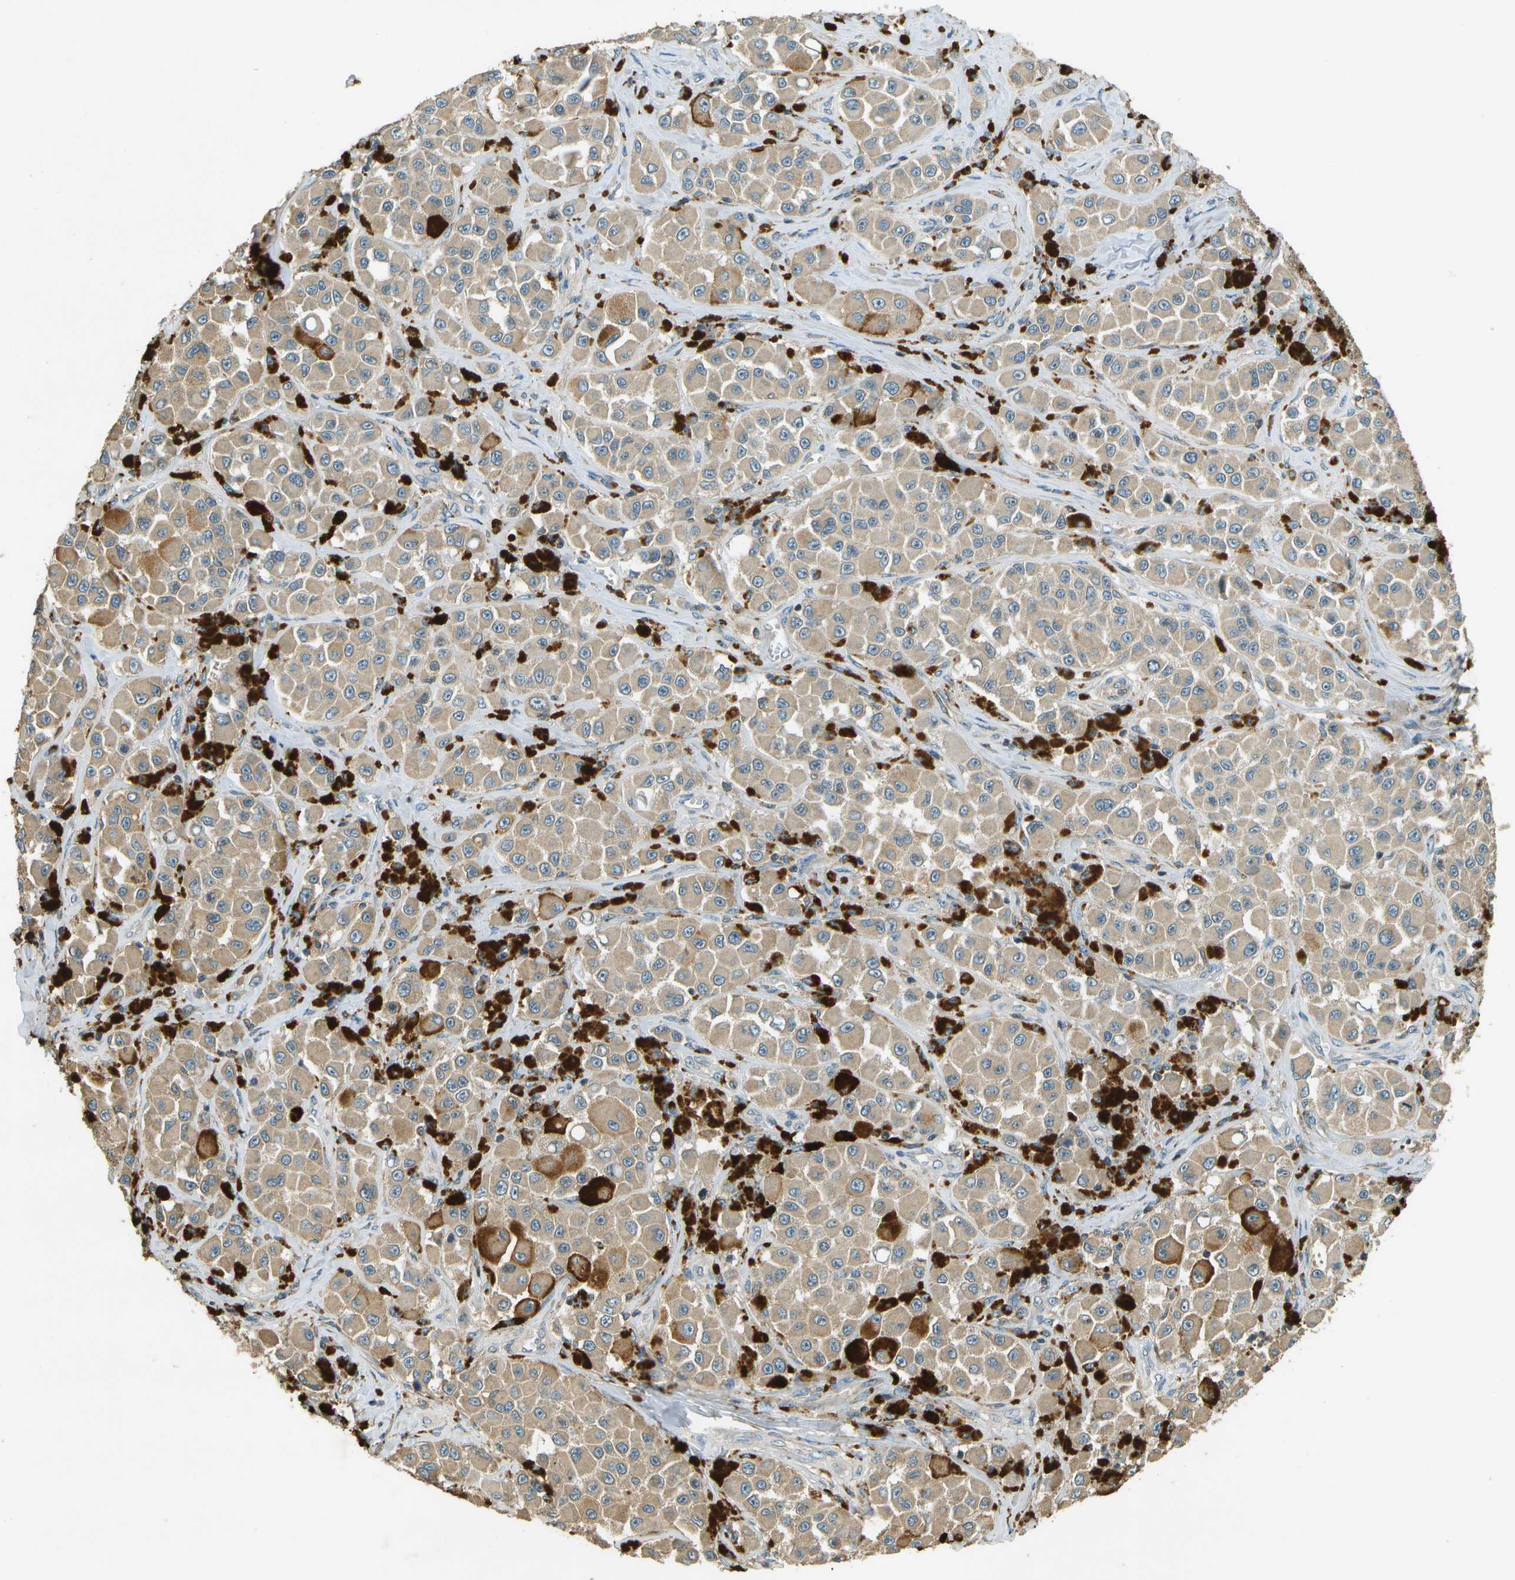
{"staining": {"intensity": "weak", "quantity": ">75%", "location": "cytoplasmic/membranous"}, "tissue": "melanoma", "cell_type": "Tumor cells", "image_type": "cancer", "snomed": [{"axis": "morphology", "description": "Malignant melanoma, NOS"}, {"axis": "topography", "description": "Skin"}], "caption": "Melanoma stained with DAB (3,3'-diaminobenzidine) immunohistochemistry (IHC) displays low levels of weak cytoplasmic/membranous expression in about >75% of tumor cells. Nuclei are stained in blue.", "gene": "NUDT4", "patient": {"sex": "male", "age": 84}}